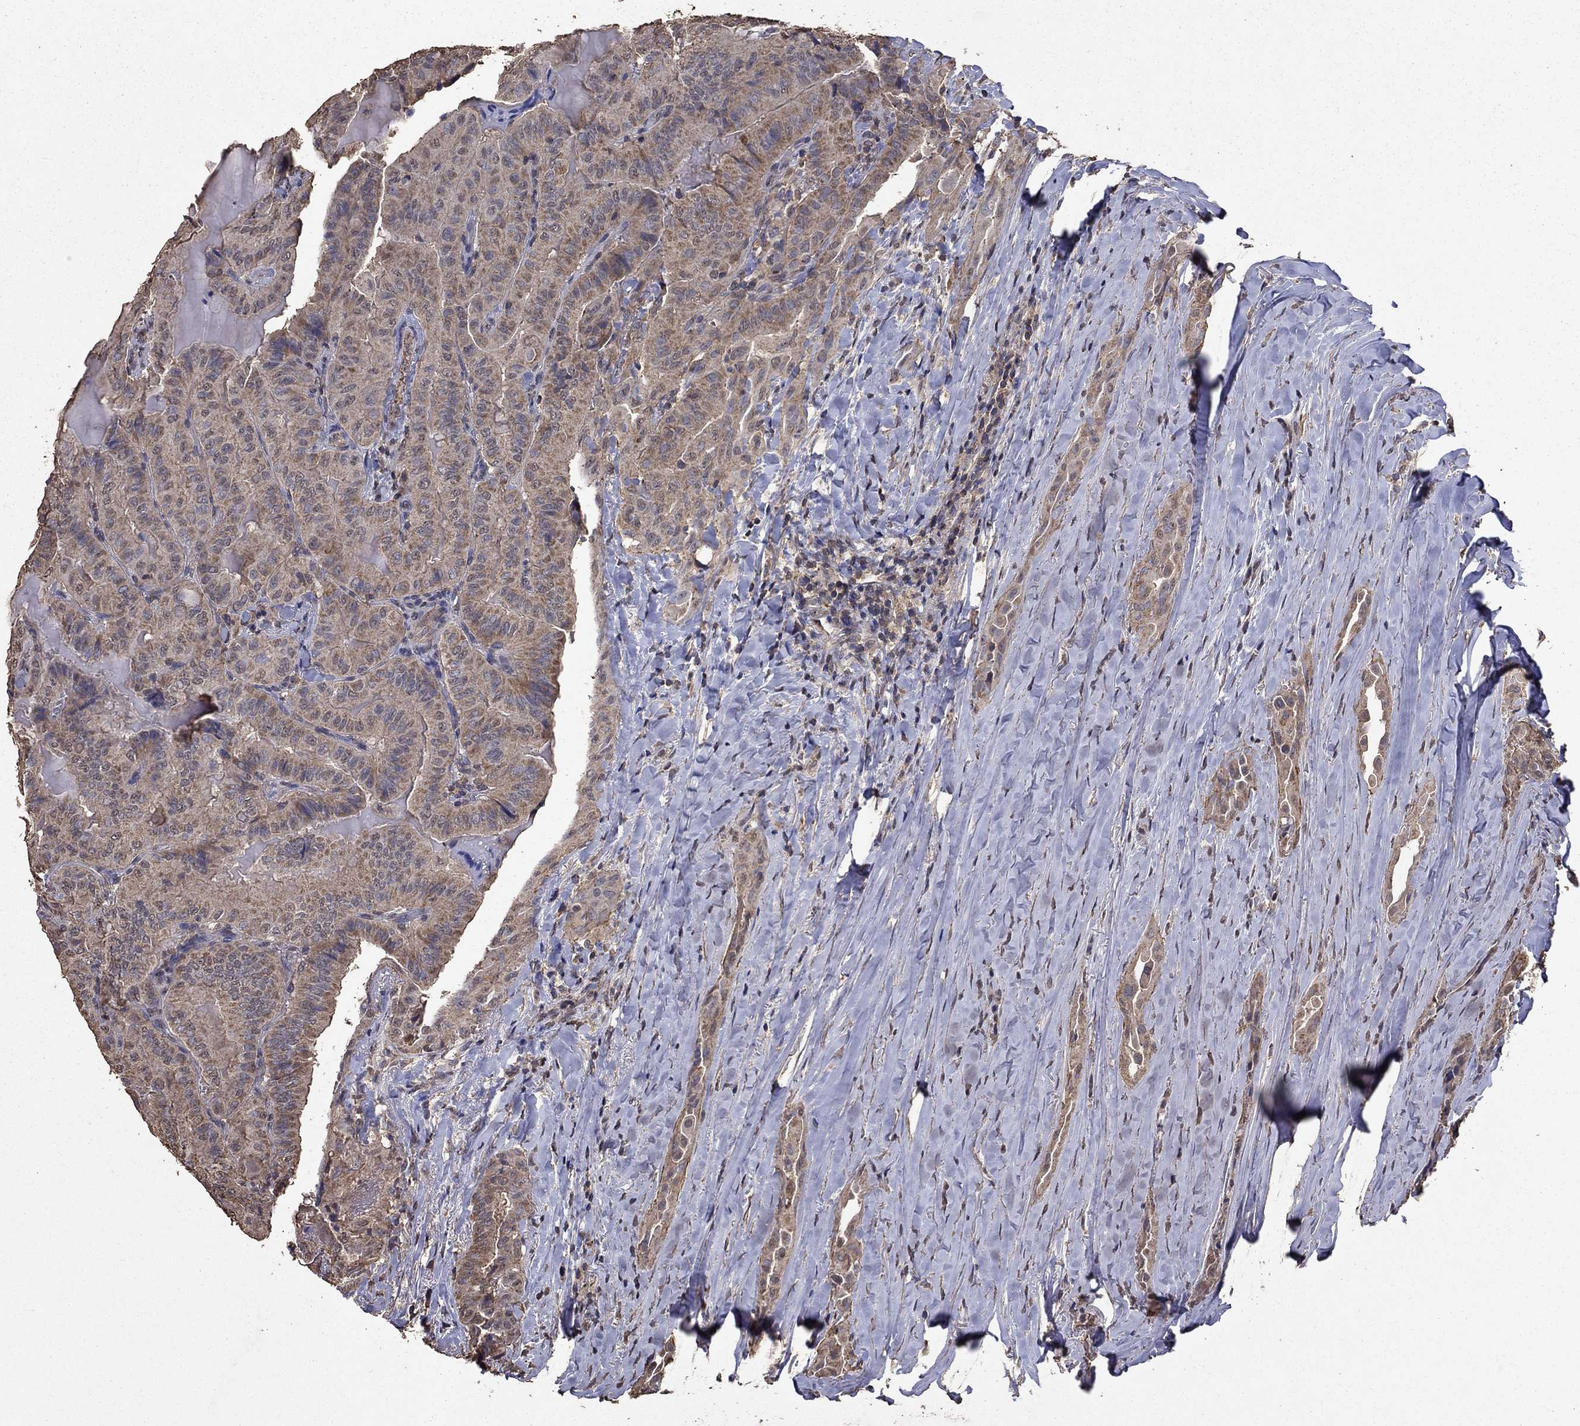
{"staining": {"intensity": "weak", "quantity": "25%-75%", "location": "cytoplasmic/membranous"}, "tissue": "thyroid cancer", "cell_type": "Tumor cells", "image_type": "cancer", "snomed": [{"axis": "morphology", "description": "Papillary adenocarcinoma, NOS"}, {"axis": "topography", "description": "Thyroid gland"}], "caption": "Human papillary adenocarcinoma (thyroid) stained for a protein (brown) displays weak cytoplasmic/membranous positive expression in approximately 25%-75% of tumor cells.", "gene": "SERPINA5", "patient": {"sex": "female", "age": 68}}